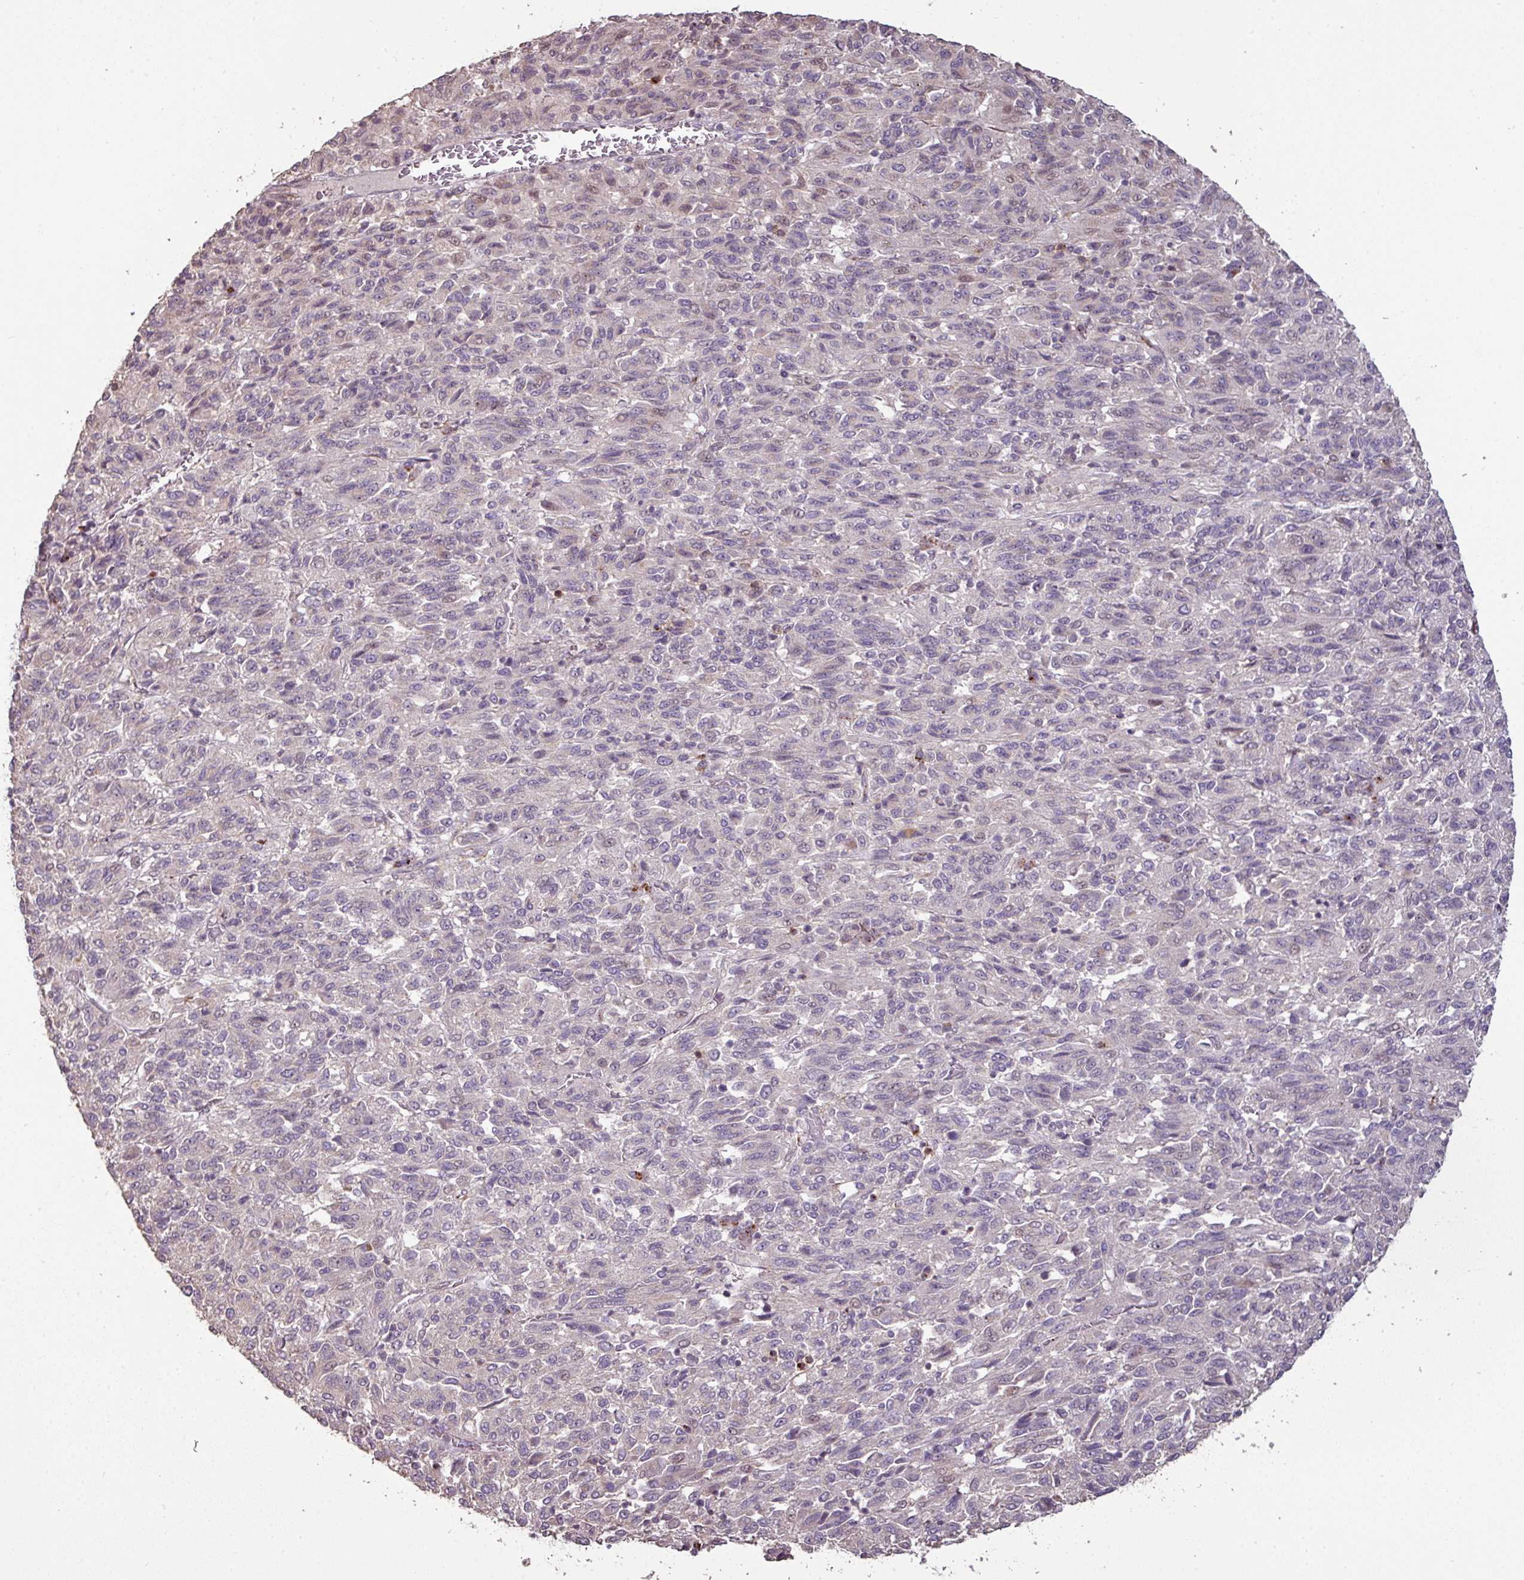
{"staining": {"intensity": "negative", "quantity": "none", "location": "none"}, "tissue": "melanoma", "cell_type": "Tumor cells", "image_type": "cancer", "snomed": [{"axis": "morphology", "description": "Malignant melanoma, Metastatic site"}, {"axis": "topography", "description": "Lung"}], "caption": "The micrograph reveals no significant staining in tumor cells of malignant melanoma (metastatic site).", "gene": "CXCR5", "patient": {"sex": "male", "age": 64}}